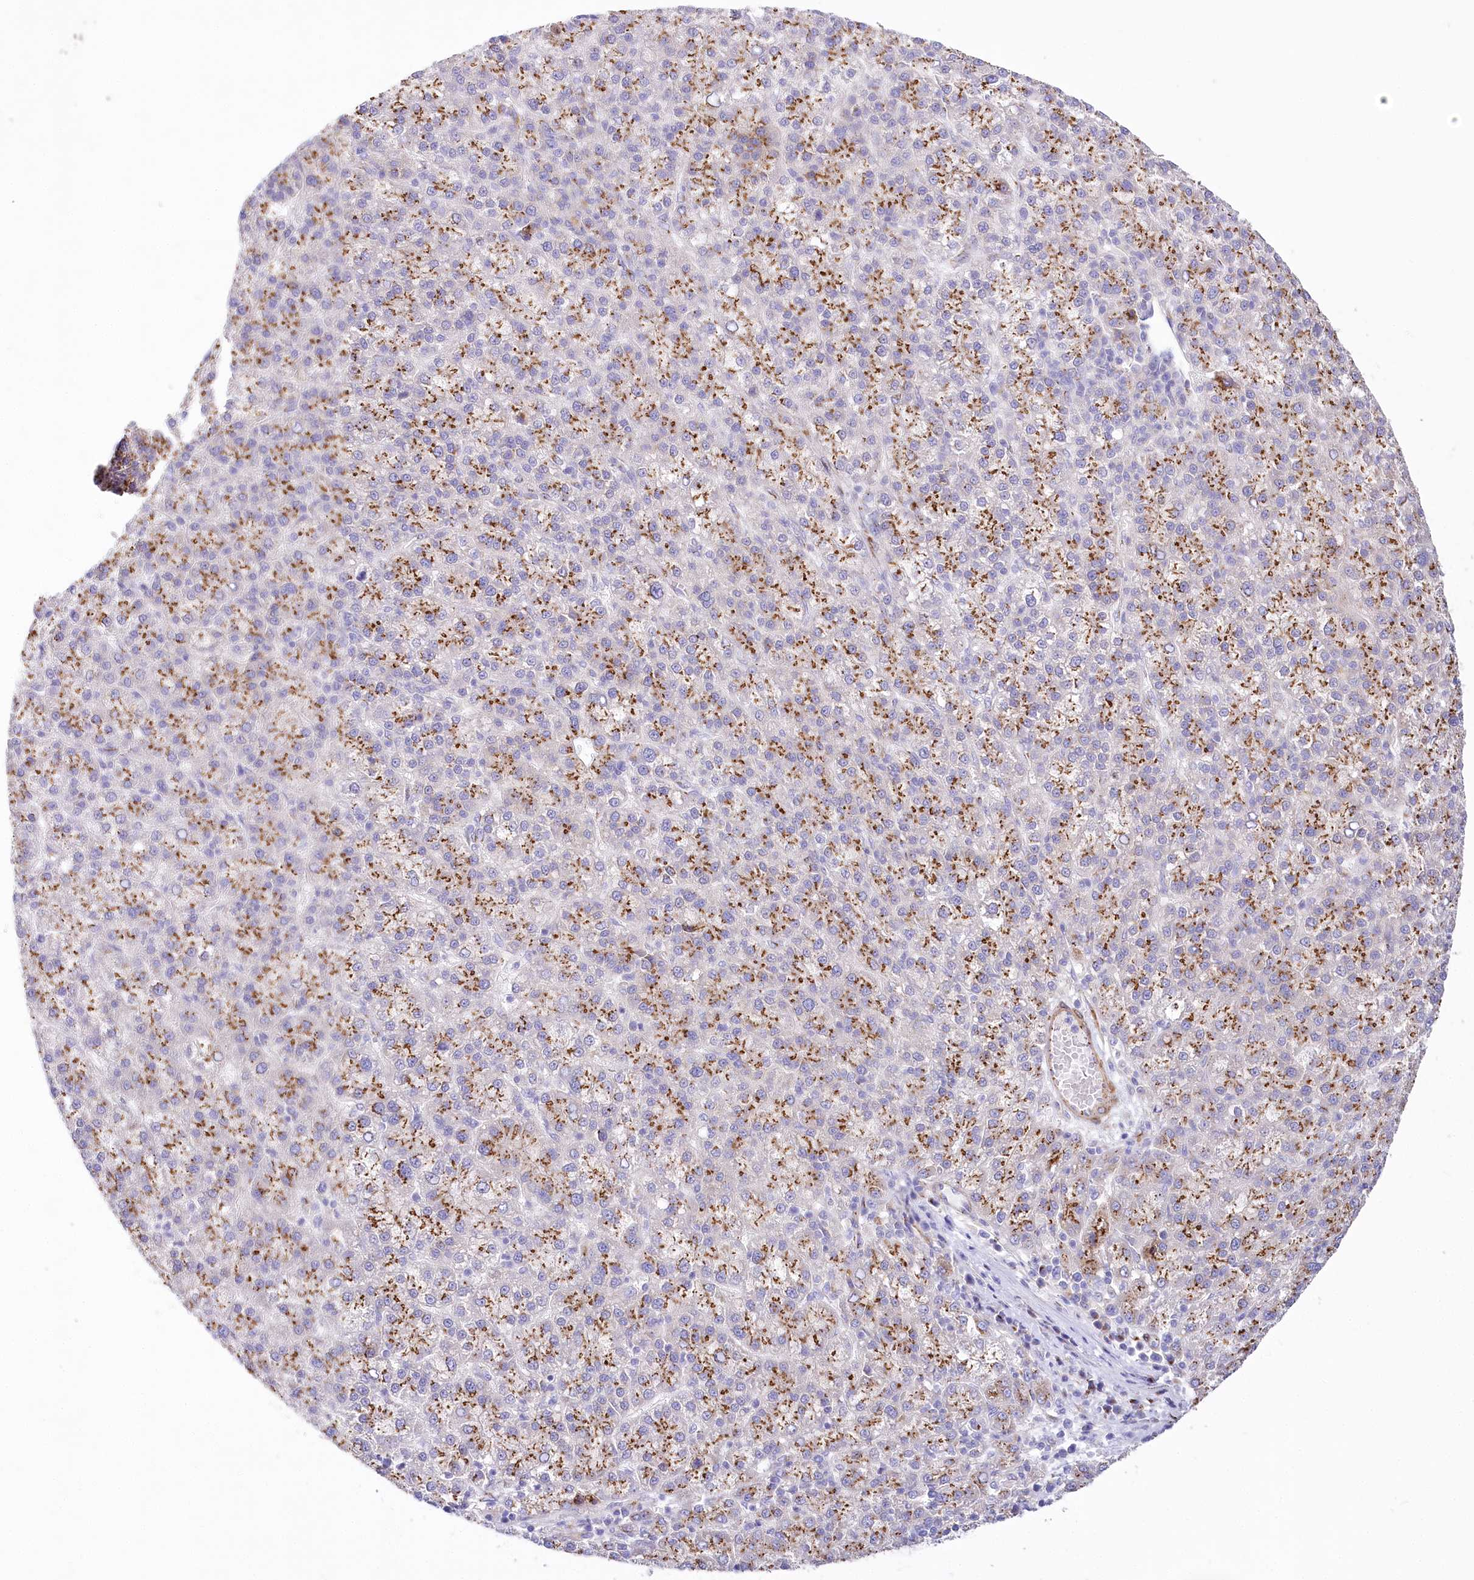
{"staining": {"intensity": "moderate", "quantity": ">75%", "location": "cytoplasmic/membranous"}, "tissue": "liver cancer", "cell_type": "Tumor cells", "image_type": "cancer", "snomed": [{"axis": "morphology", "description": "Carcinoma, Hepatocellular, NOS"}, {"axis": "topography", "description": "Liver"}], "caption": "Brown immunohistochemical staining in human liver cancer (hepatocellular carcinoma) shows moderate cytoplasmic/membranous staining in approximately >75% of tumor cells.", "gene": "ABRAXAS2", "patient": {"sex": "female", "age": 58}}